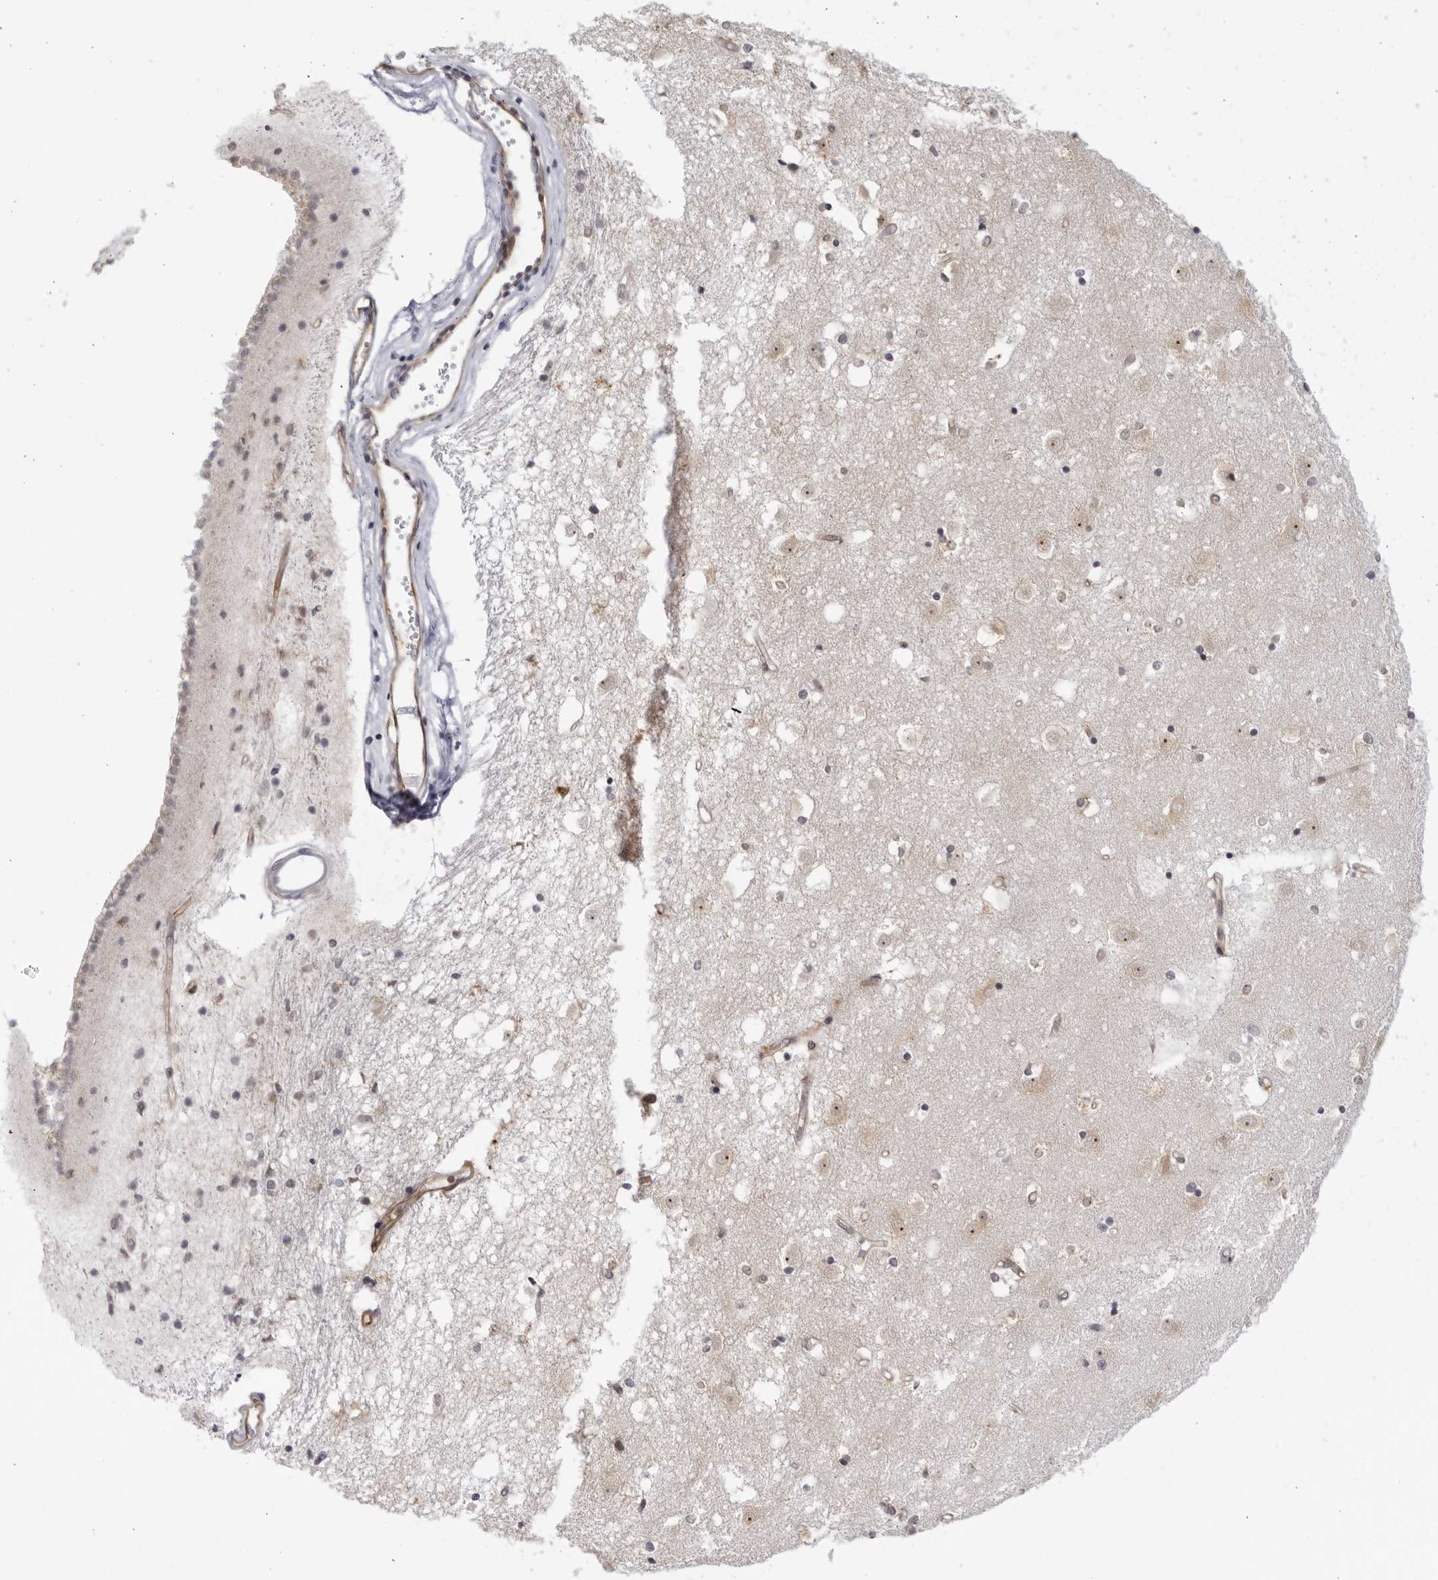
{"staining": {"intensity": "negative", "quantity": "none", "location": "none"}, "tissue": "caudate", "cell_type": "Glial cells", "image_type": "normal", "snomed": [{"axis": "morphology", "description": "Normal tissue, NOS"}, {"axis": "topography", "description": "Lateral ventricle wall"}], "caption": "The immunohistochemistry (IHC) photomicrograph has no significant staining in glial cells of caudate. The staining was performed using DAB to visualize the protein expression in brown, while the nuclei were stained in blue with hematoxylin (Magnification: 20x).", "gene": "CNBD1", "patient": {"sex": "male", "age": 45}}